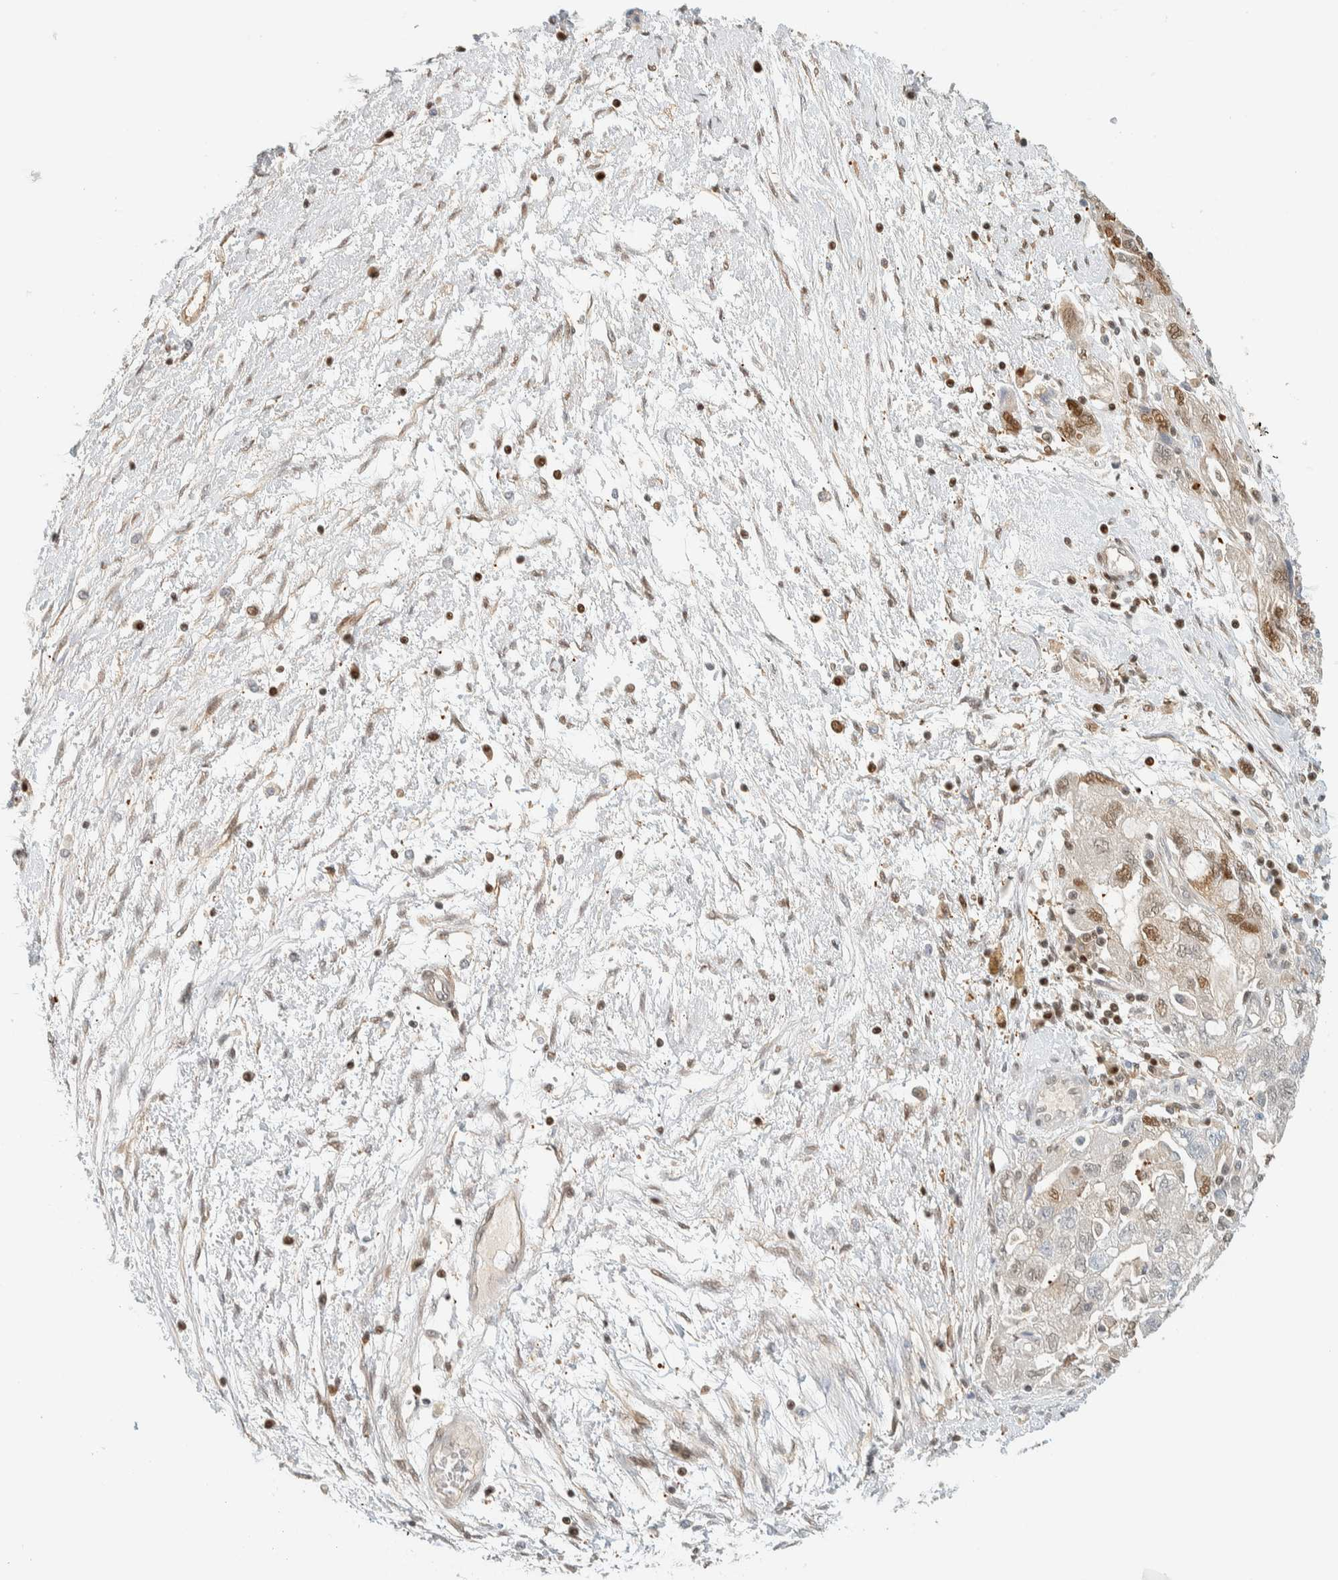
{"staining": {"intensity": "moderate", "quantity": ">75%", "location": "cytoplasmic/membranous,nuclear"}, "tissue": "ovarian cancer", "cell_type": "Tumor cells", "image_type": "cancer", "snomed": [{"axis": "morphology", "description": "Carcinoma, NOS"}, {"axis": "morphology", "description": "Cystadenocarcinoma, serous, NOS"}, {"axis": "topography", "description": "Ovary"}], "caption": "IHC of human ovarian cancer demonstrates medium levels of moderate cytoplasmic/membranous and nuclear positivity in approximately >75% of tumor cells.", "gene": "ZBTB37", "patient": {"sex": "female", "age": 69}}